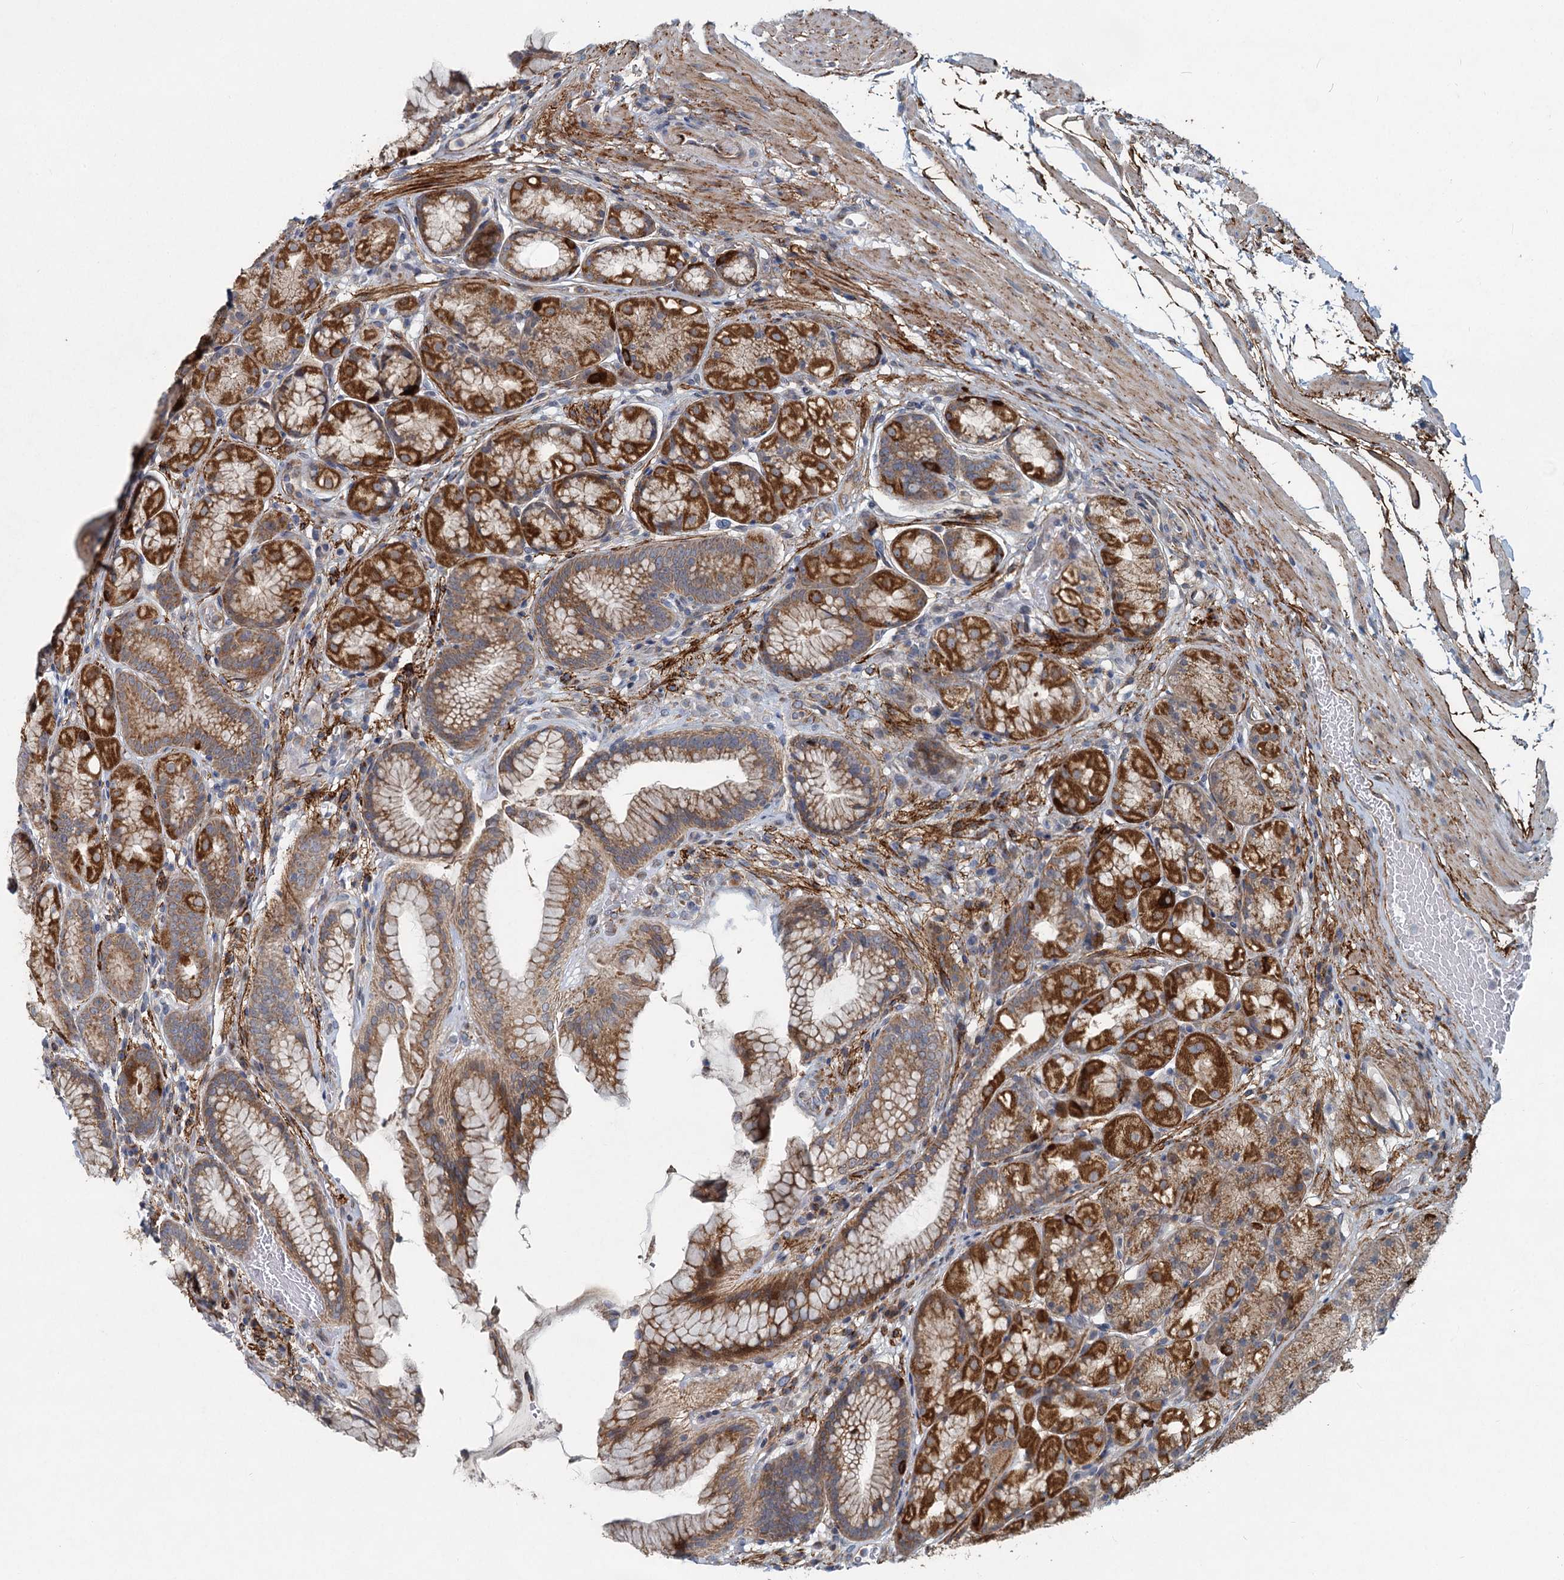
{"staining": {"intensity": "strong", "quantity": ">75%", "location": "cytoplasmic/membranous"}, "tissue": "stomach", "cell_type": "Glandular cells", "image_type": "normal", "snomed": [{"axis": "morphology", "description": "Normal tissue, NOS"}, {"axis": "topography", "description": "Stomach"}], "caption": "The micrograph displays staining of benign stomach, revealing strong cytoplasmic/membranous protein staining (brown color) within glandular cells. The protein of interest is shown in brown color, while the nuclei are stained blue.", "gene": "ADCY2", "patient": {"sex": "male", "age": 63}}